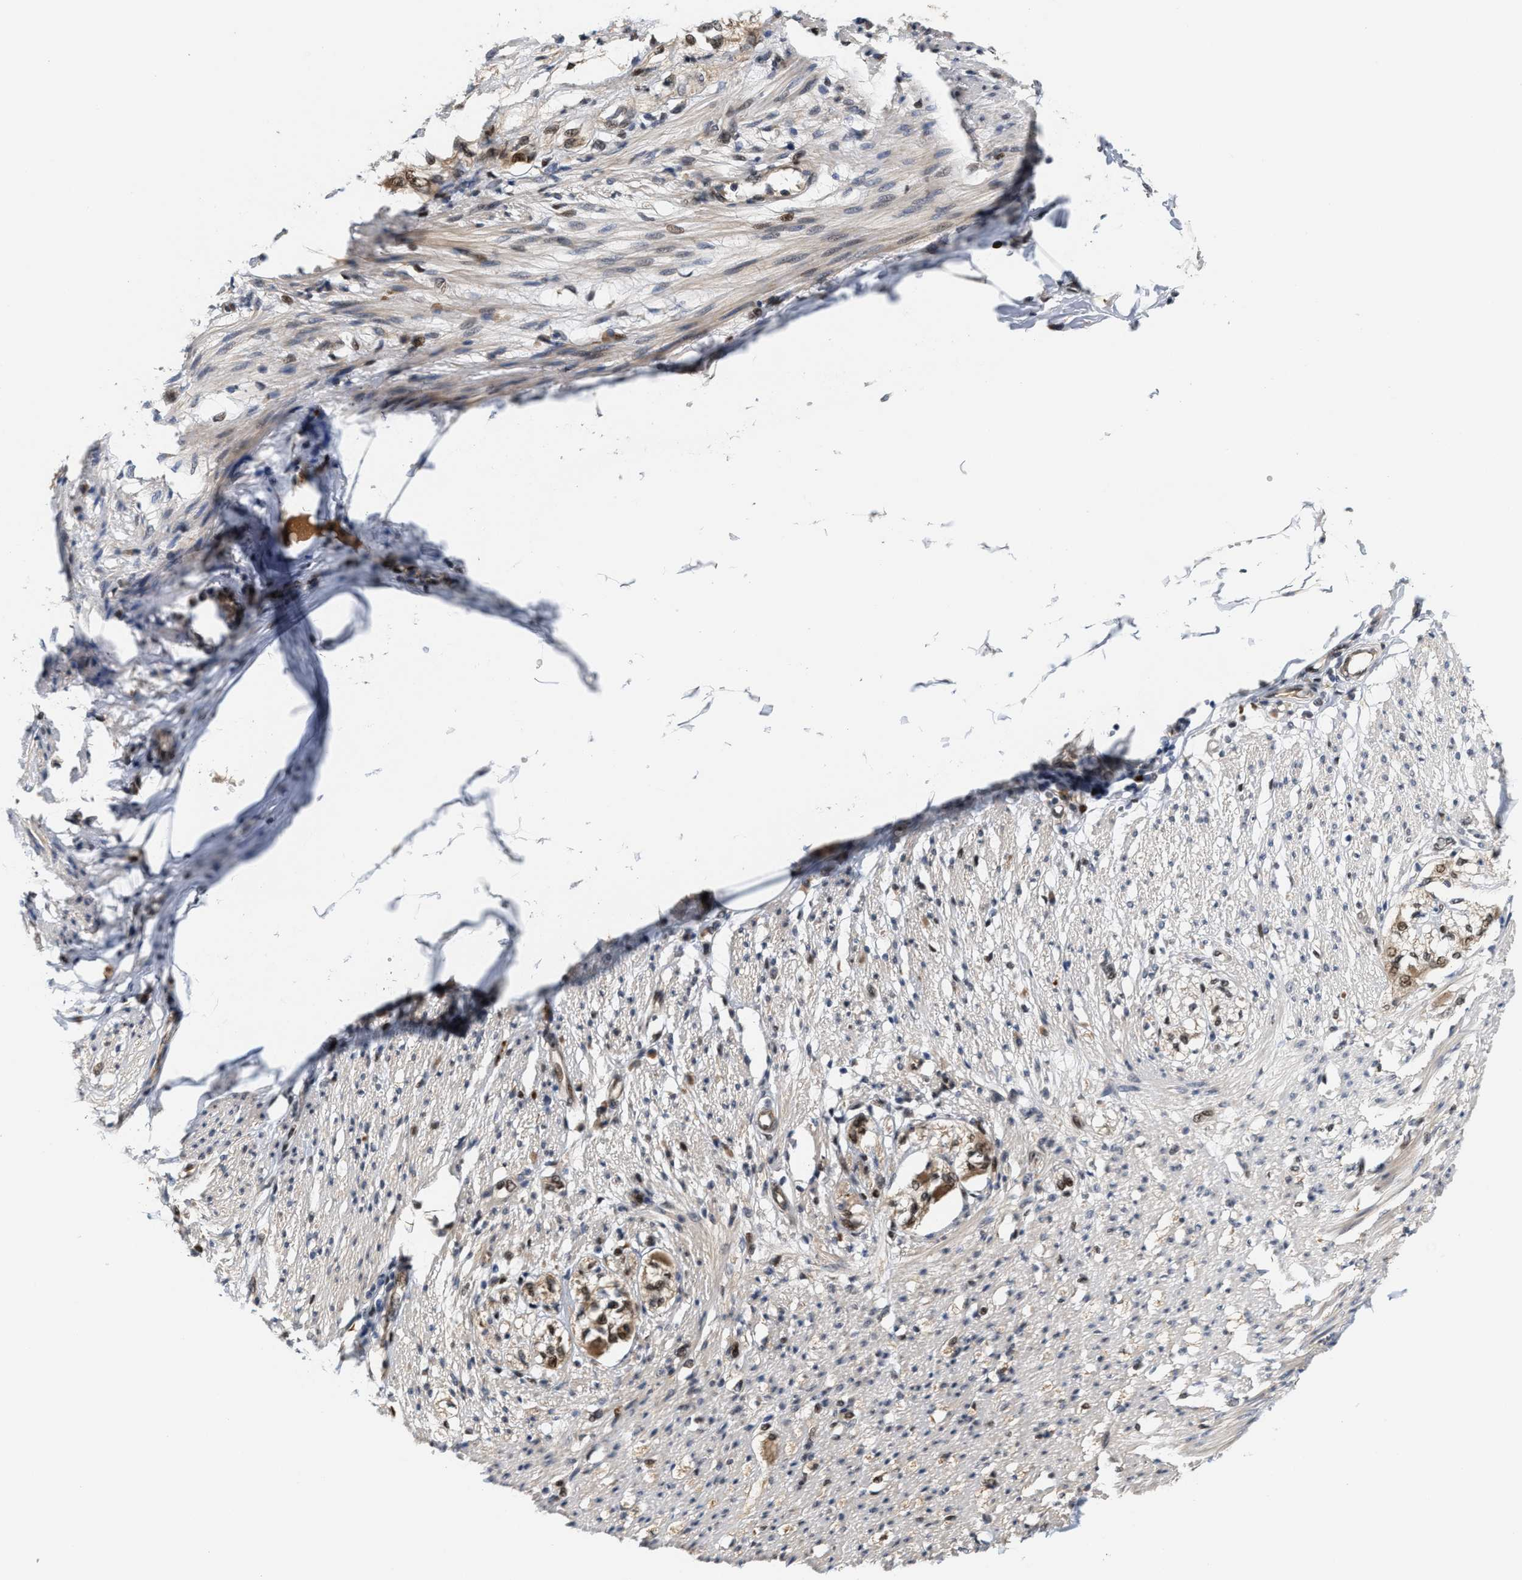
{"staining": {"intensity": "negative", "quantity": "none", "location": "none"}, "tissue": "smooth muscle", "cell_type": "Smooth muscle cells", "image_type": "normal", "snomed": [{"axis": "morphology", "description": "Normal tissue, NOS"}, {"axis": "morphology", "description": "Adenocarcinoma, NOS"}, {"axis": "topography", "description": "Colon"}, {"axis": "topography", "description": "Peripheral nerve tissue"}], "caption": "Smooth muscle cells are negative for protein expression in normal human smooth muscle. The staining is performed using DAB (3,3'-diaminobenzidine) brown chromogen with nuclei counter-stained in using hematoxylin.", "gene": "TCF4", "patient": {"sex": "male", "age": 14}}